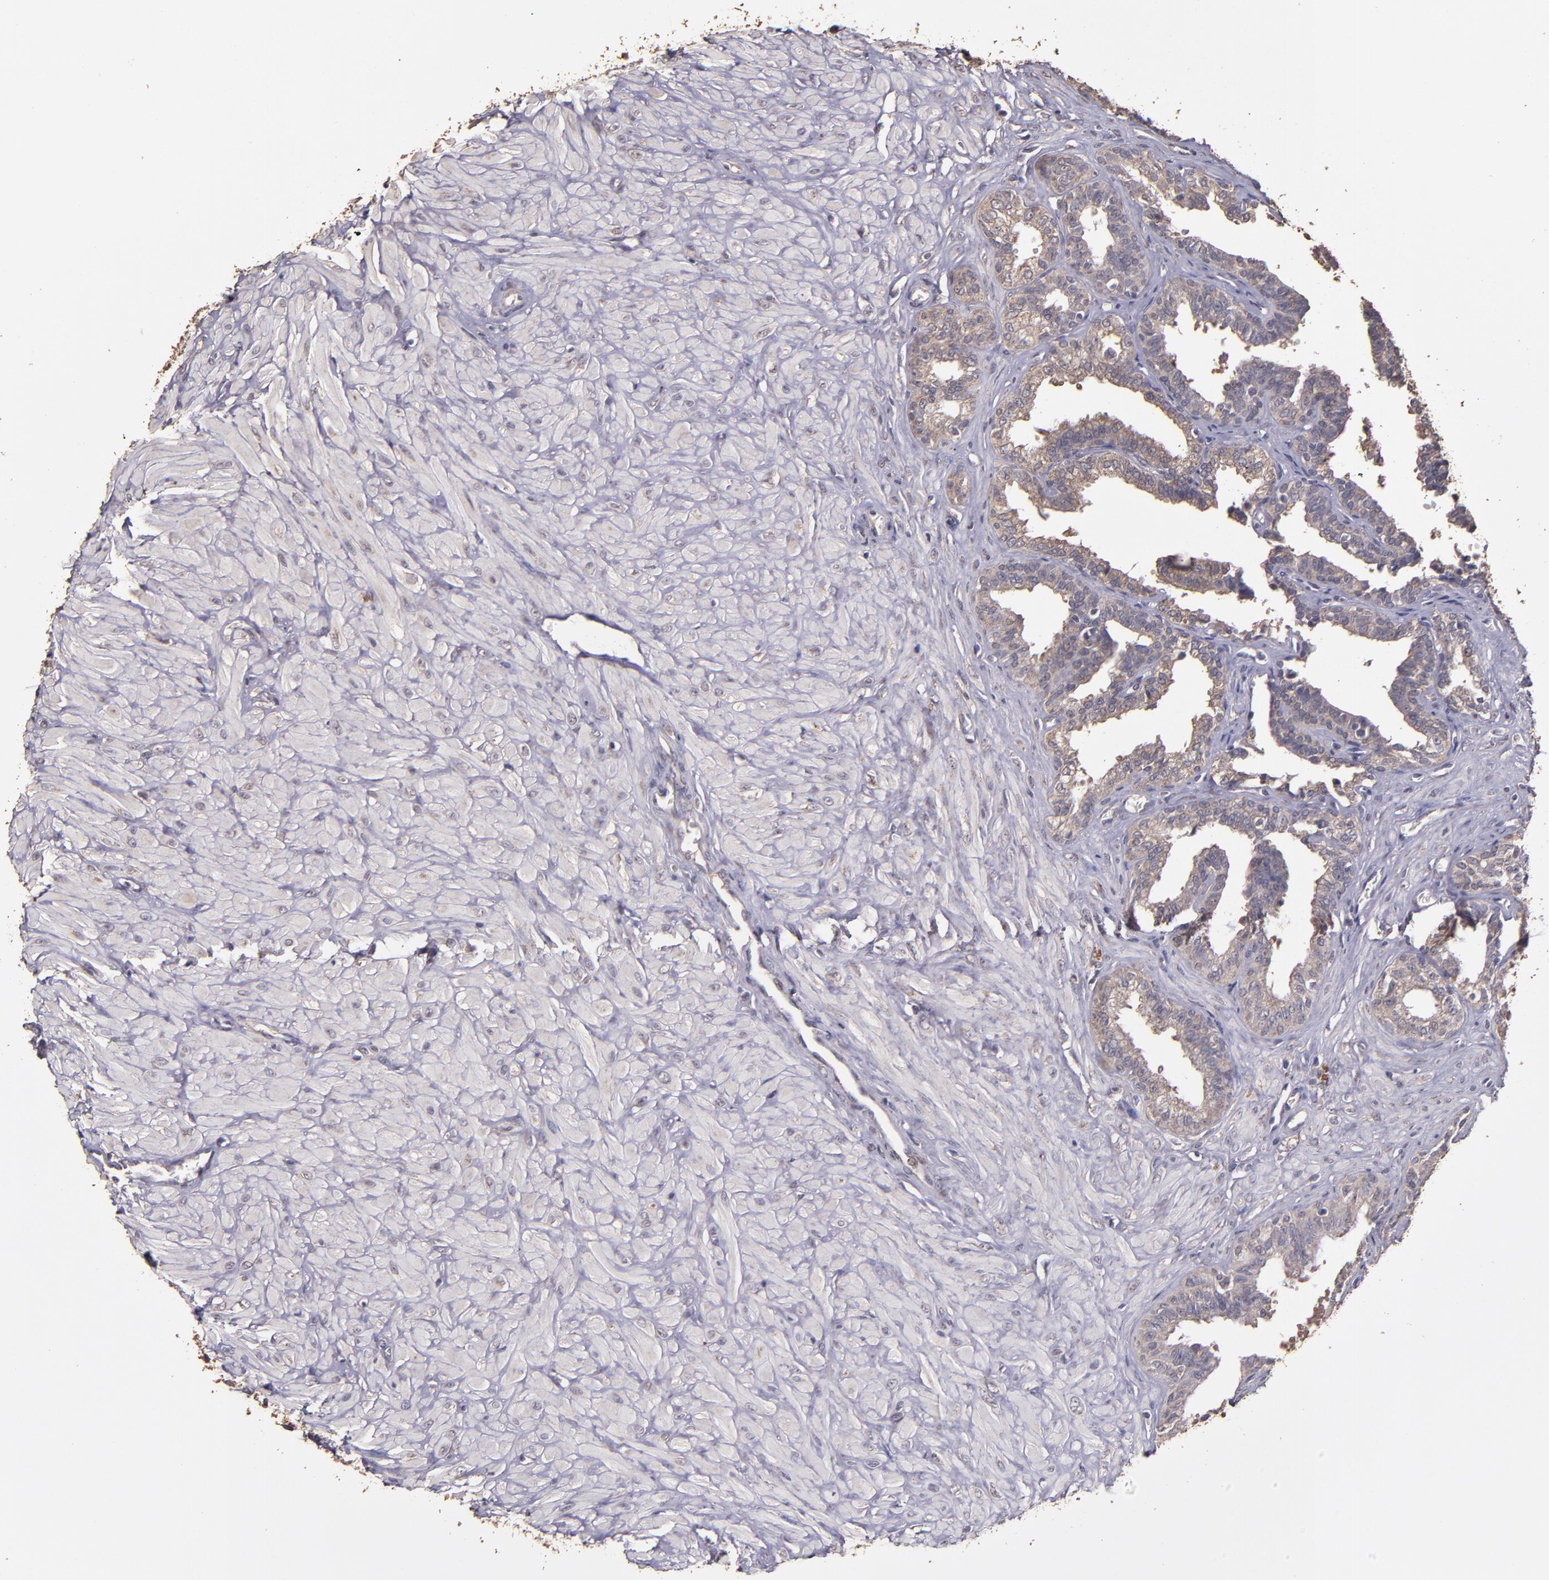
{"staining": {"intensity": "weak", "quantity": ">75%", "location": "cytoplasmic/membranous"}, "tissue": "seminal vesicle", "cell_type": "Glandular cells", "image_type": "normal", "snomed": [{"axis": "morphology", "description": "Normal tissue, NOS"}, {"axis": "topography", "description": "Seminal veicle"}], "caption": "Seminal vesicle stained with IHC shows weak cytoplasmic/membranous positivity in about >75% of glandular cells.", "gene": "HECTD1", "patient": {"sex": "male", "age": 26}}